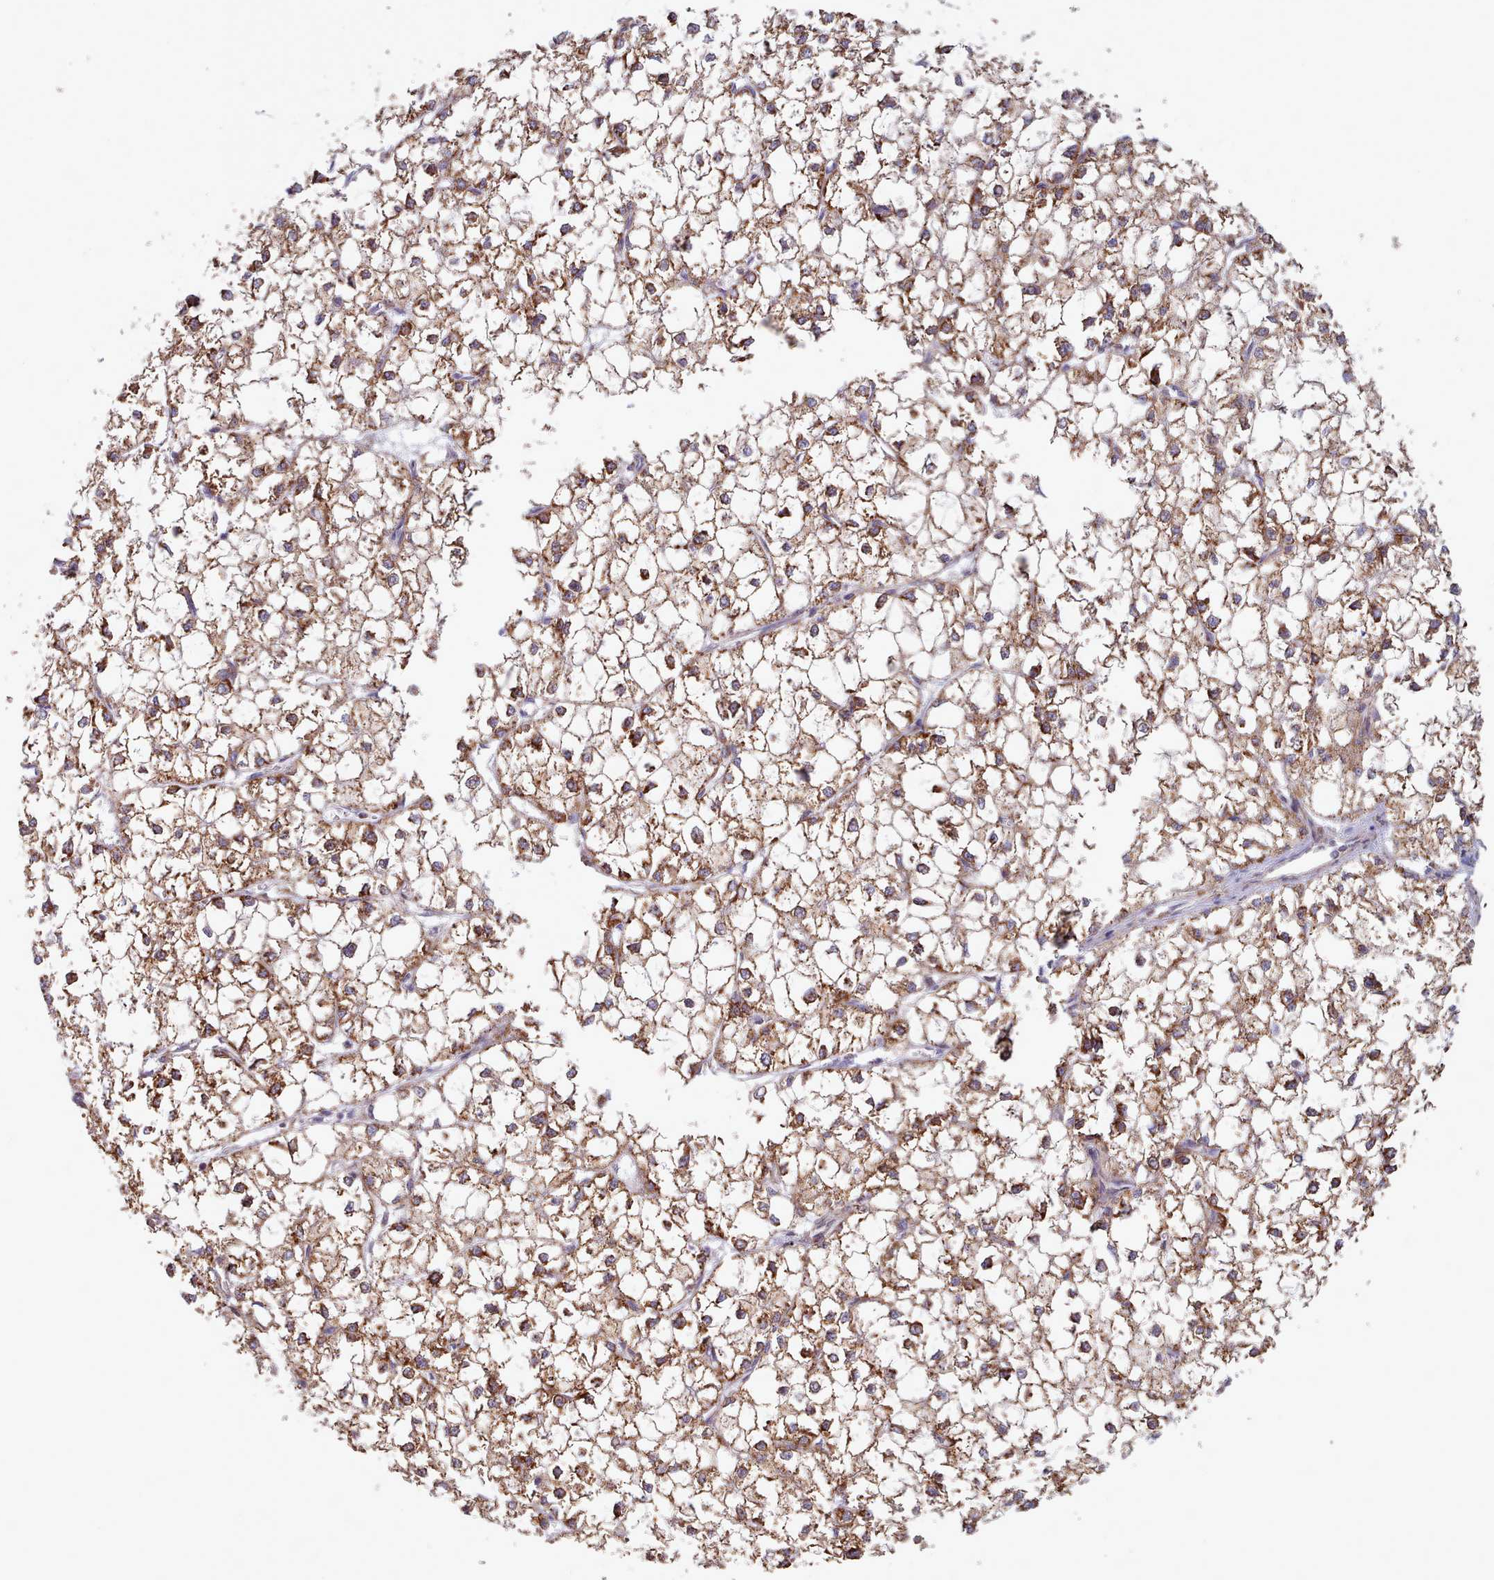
{"staining": {"intensity": "moderate", "quantity": ">75%", "location": "cytoplasmic/membranous"}, "tissue": "liver cancer", "cell_type": "Tumor cells", "image_type": "cancer", "snomed": [{"axis": "morphology", "description": "Carcinoma, Hepatocellular, NOS"}, {"axis": "topography", "description": "Liver"}], "caption": "Protein staining demonstrates moderate cytoplasmic/membranous expression in about >75% of tumor cells in liver cancer. (Stains: DAB (3,3'-diaminobenzidine) in brown, nuclei in blue, Microscopy: brightfield microscopy at high magnification).", "gene": "HSDL2", "patient": {"sex": "female", "age": 43}}